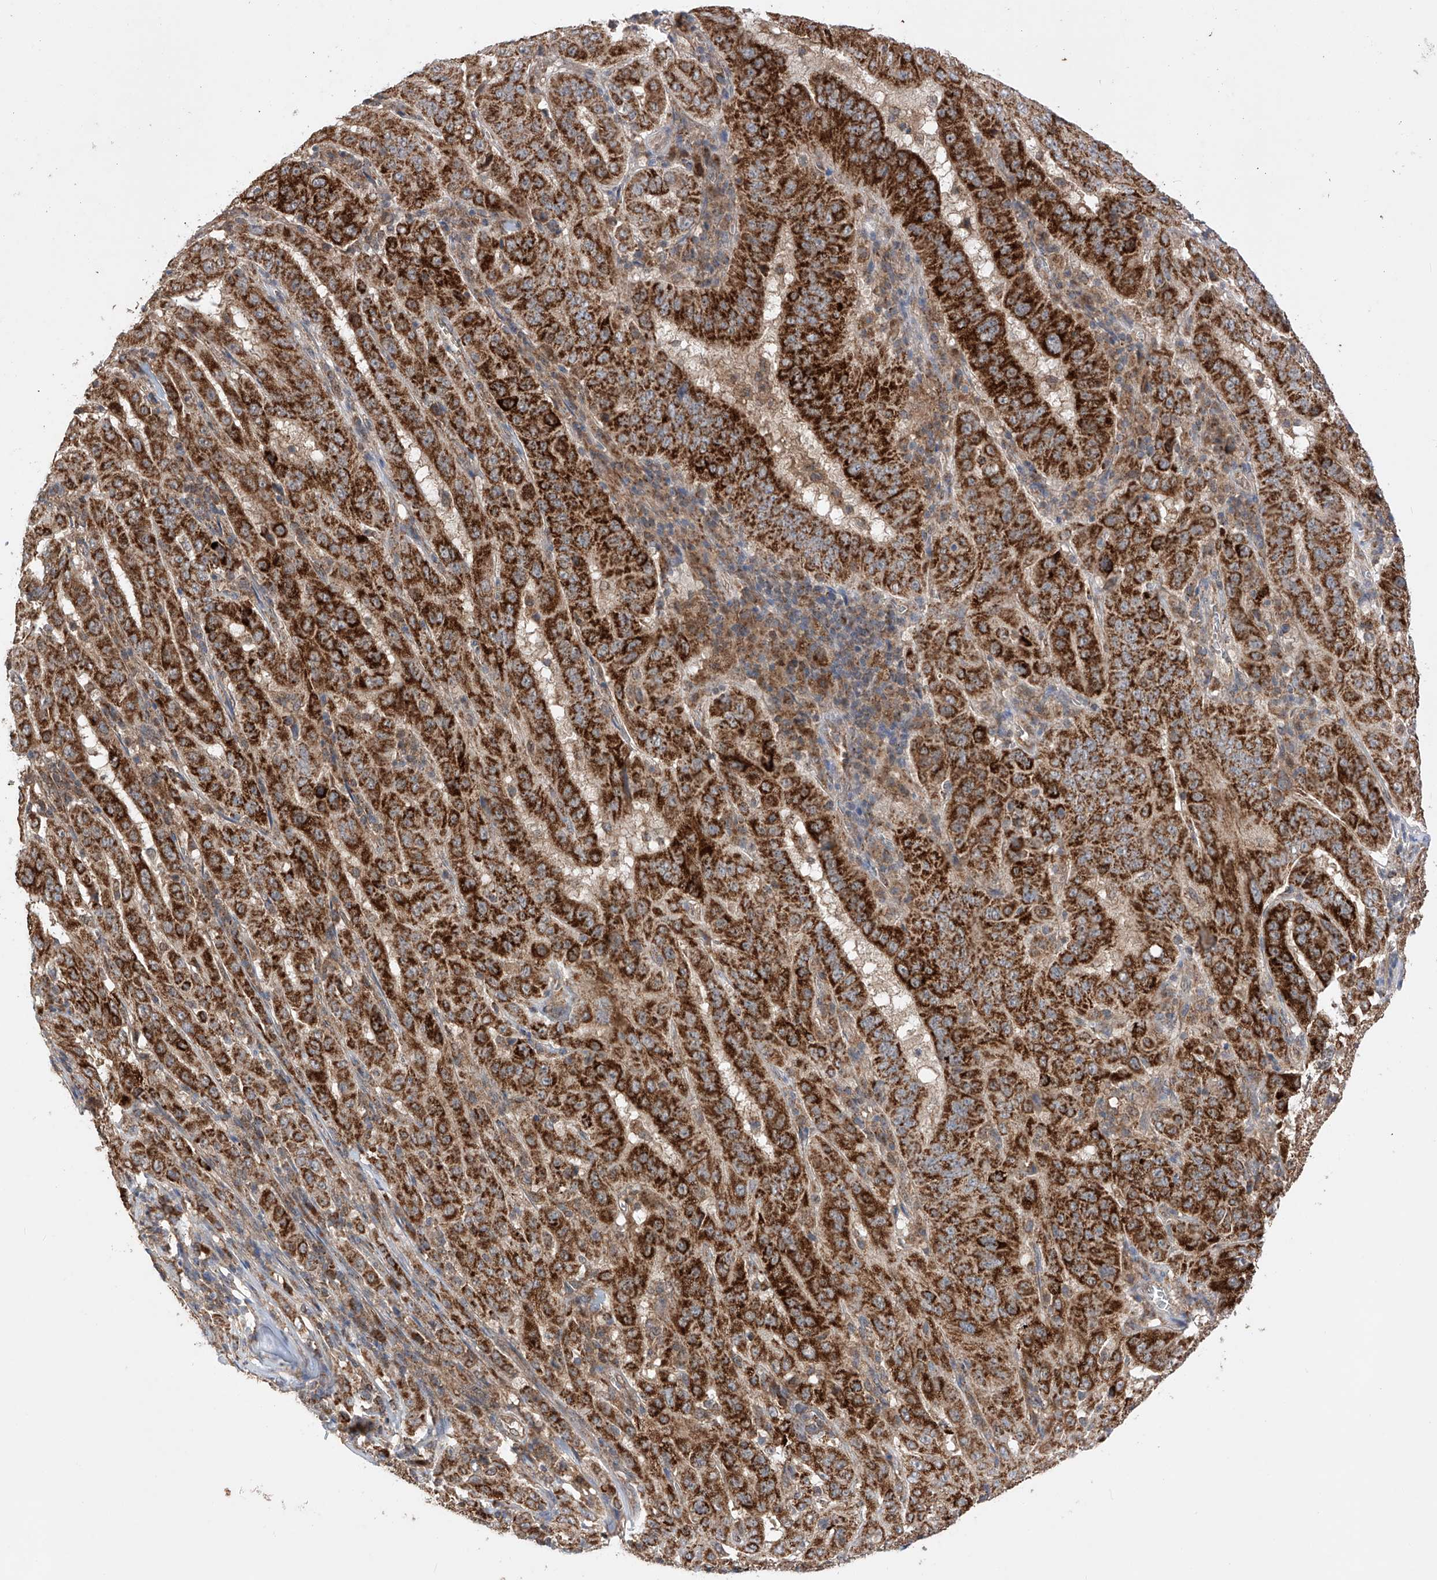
{"staining": {"intensity": "strong", "quantity": ">75%", "location": "cytoplasmic/membranous"}, "tissue": "pancreatic cancer", "cell_type": "Tumor cells", "image_type": "cancer", "snomed": [{"axis": "morphology", "description": "Adenocarcinoma, NOS"}, {"axis": "topography", "description": "Pancreas"}], "caption": "Protein expression analysis of human pancreatic cancer (adenocarcinoma) reveals strong cytoplasmic/membranous positivity in about >75% of tumor cells.", "gene": "SDHAF4", "patient": {"sex": "male", "age": 63}}